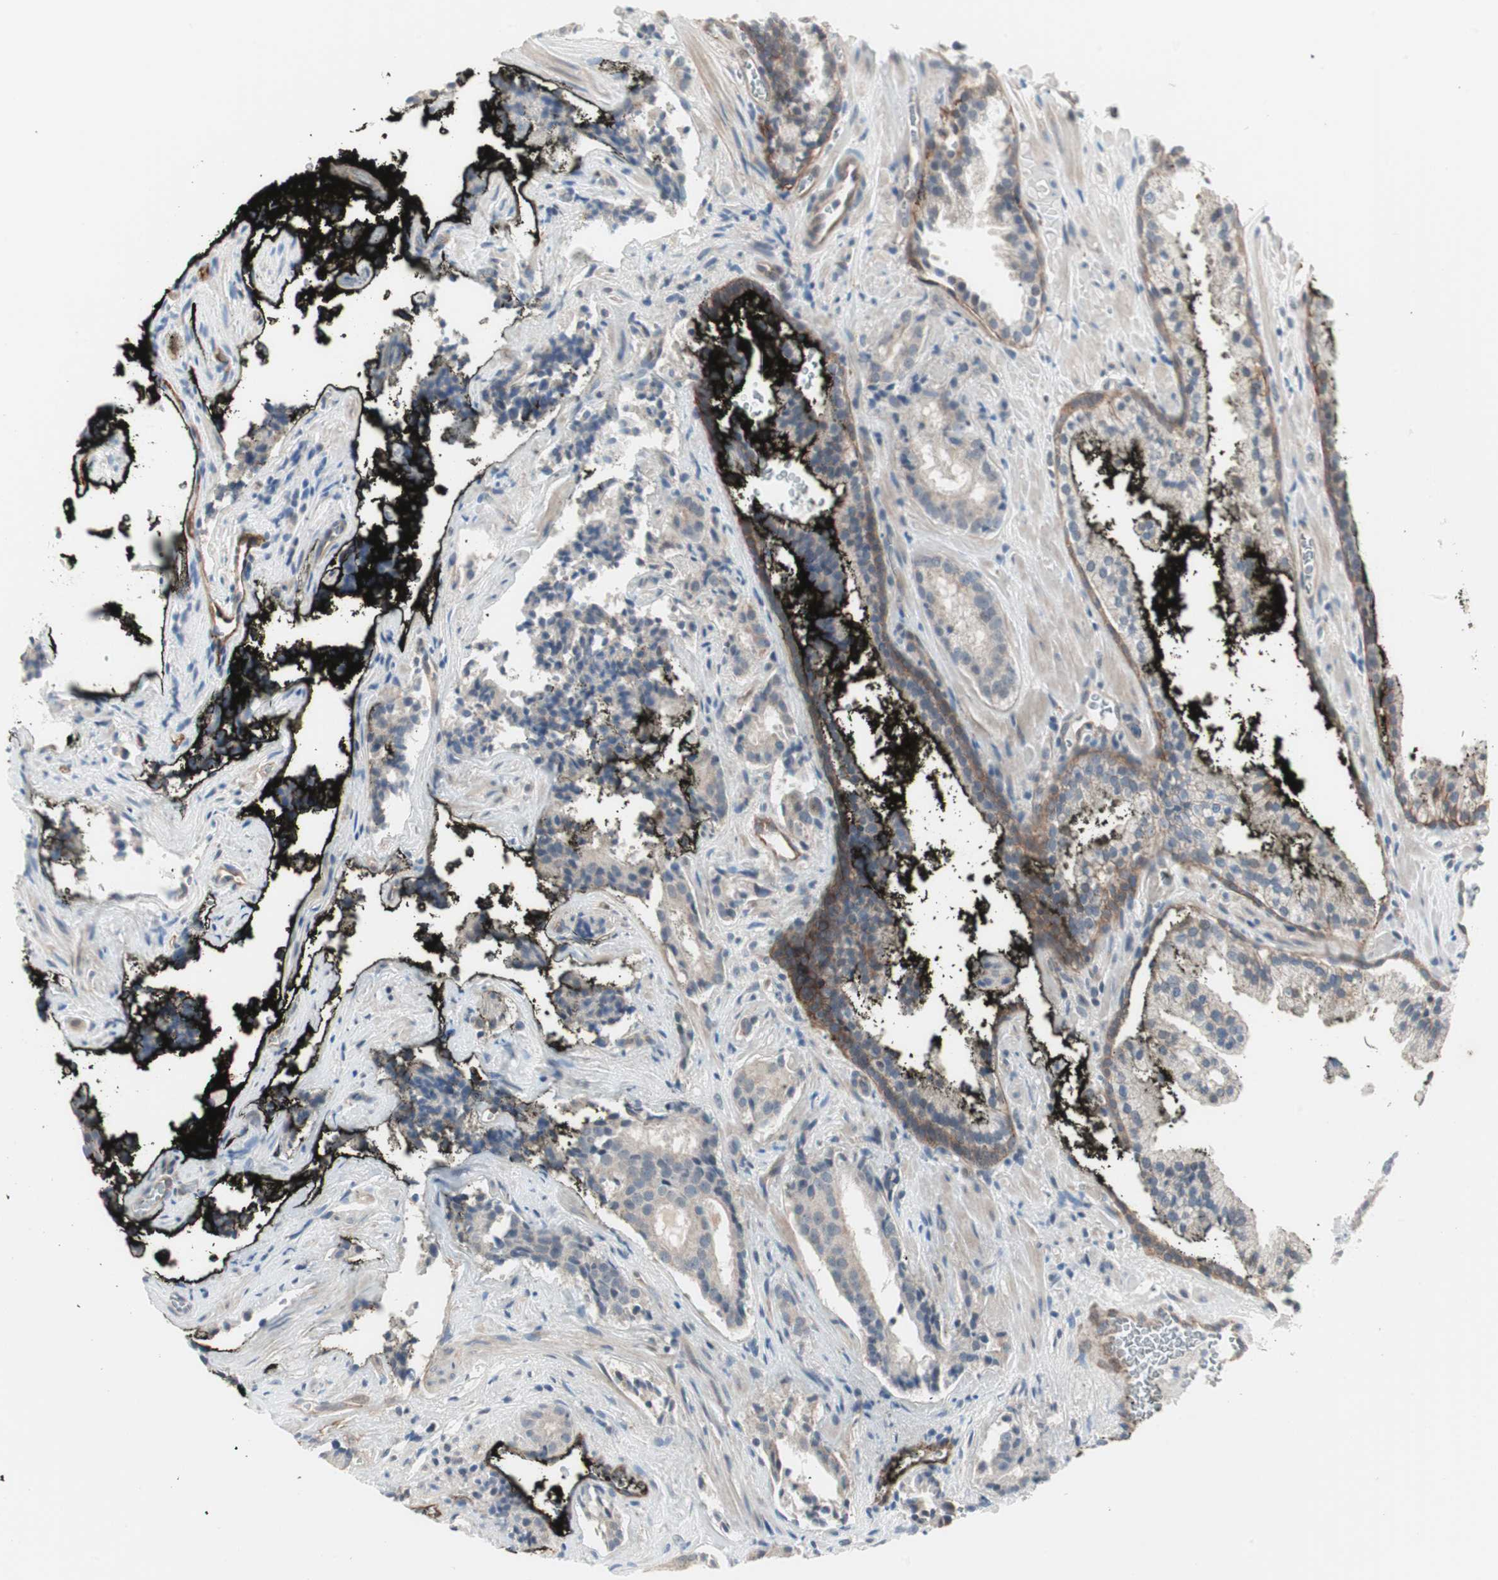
{"staining": {"intensity": "weak", "quantity": "25%-75%", "location": "cytoplasmic/membranous"}, "tissue": "prostate cancer", "cell_type": "Tumor cells", "image_type": "cancer", "snomed": [{"axis": "morphology", "description": "Adenocarcinoma, High grade"}, {"axis": "topography", "description": "Prostate"}], "caption": "A histopathology image of human prostate adenocarcinoma (high-grade) stained for a protein reveals weak cytoplasmic/membranous brown staining in tumor cells.", "gene": "ITGB4", "patient": {"sex": "male", "age": 58}}